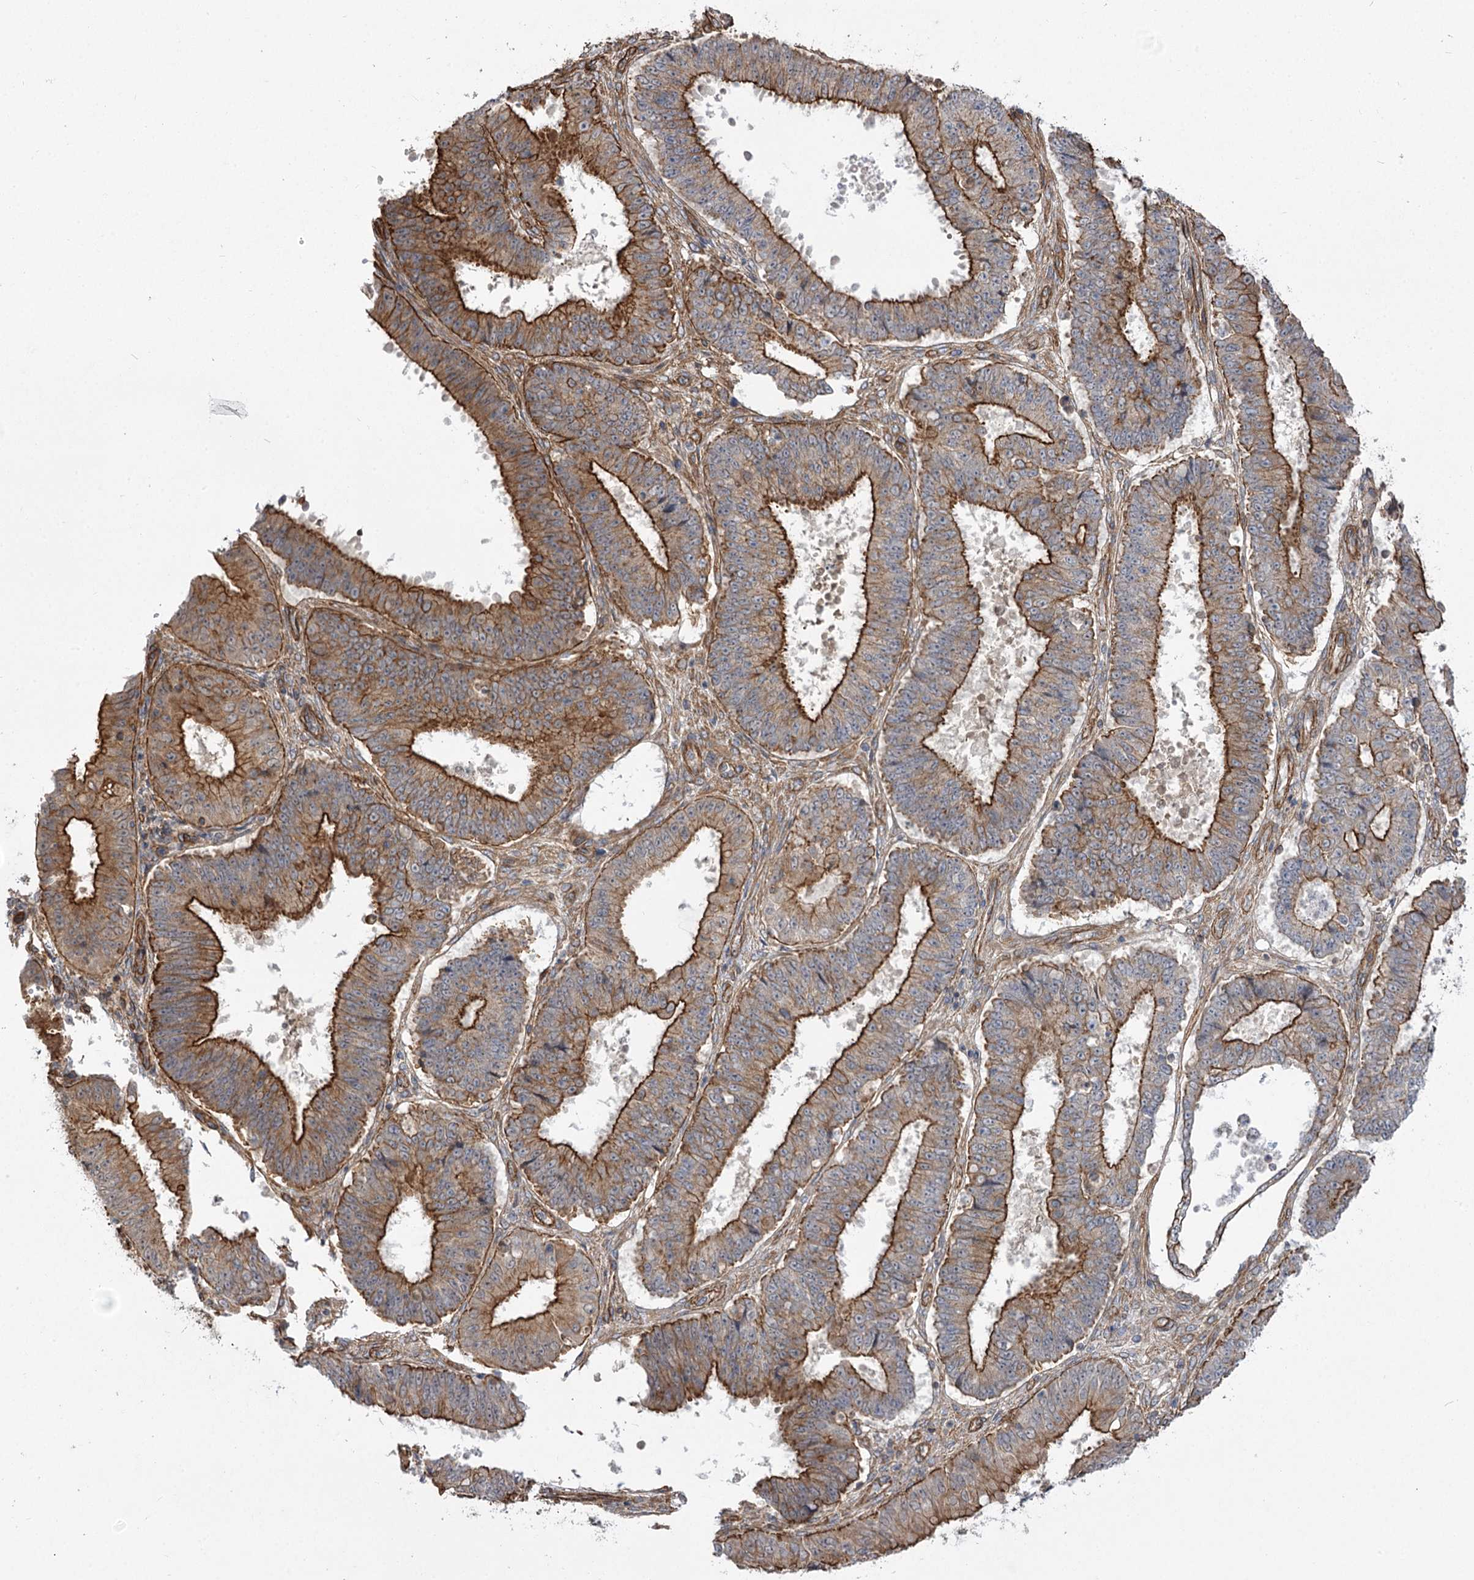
{"staining": {"intensity": "strong", "quantity": ">75%", "location": "cytoplasmic/membranous"}, "tissue": "ovarian cancer", "cell_type": "Tumor cells", "image_type": "cancer", "snomed": [{"axis": "morphology", "description": "Carcinoma, endometroid"}, {"axis": "topography", "description": "Appendix"}, {"axis": "topography", "description": "Ovary"}], "caption": "IHC (DAB) staining of ovarian endometroid carcinoma exhibits strong cytoplasmic/membranous protein staining in about >75% of tumor cells.", "gene": "SH3BP5L", "patient": {"sex": "female", "age": 42}}